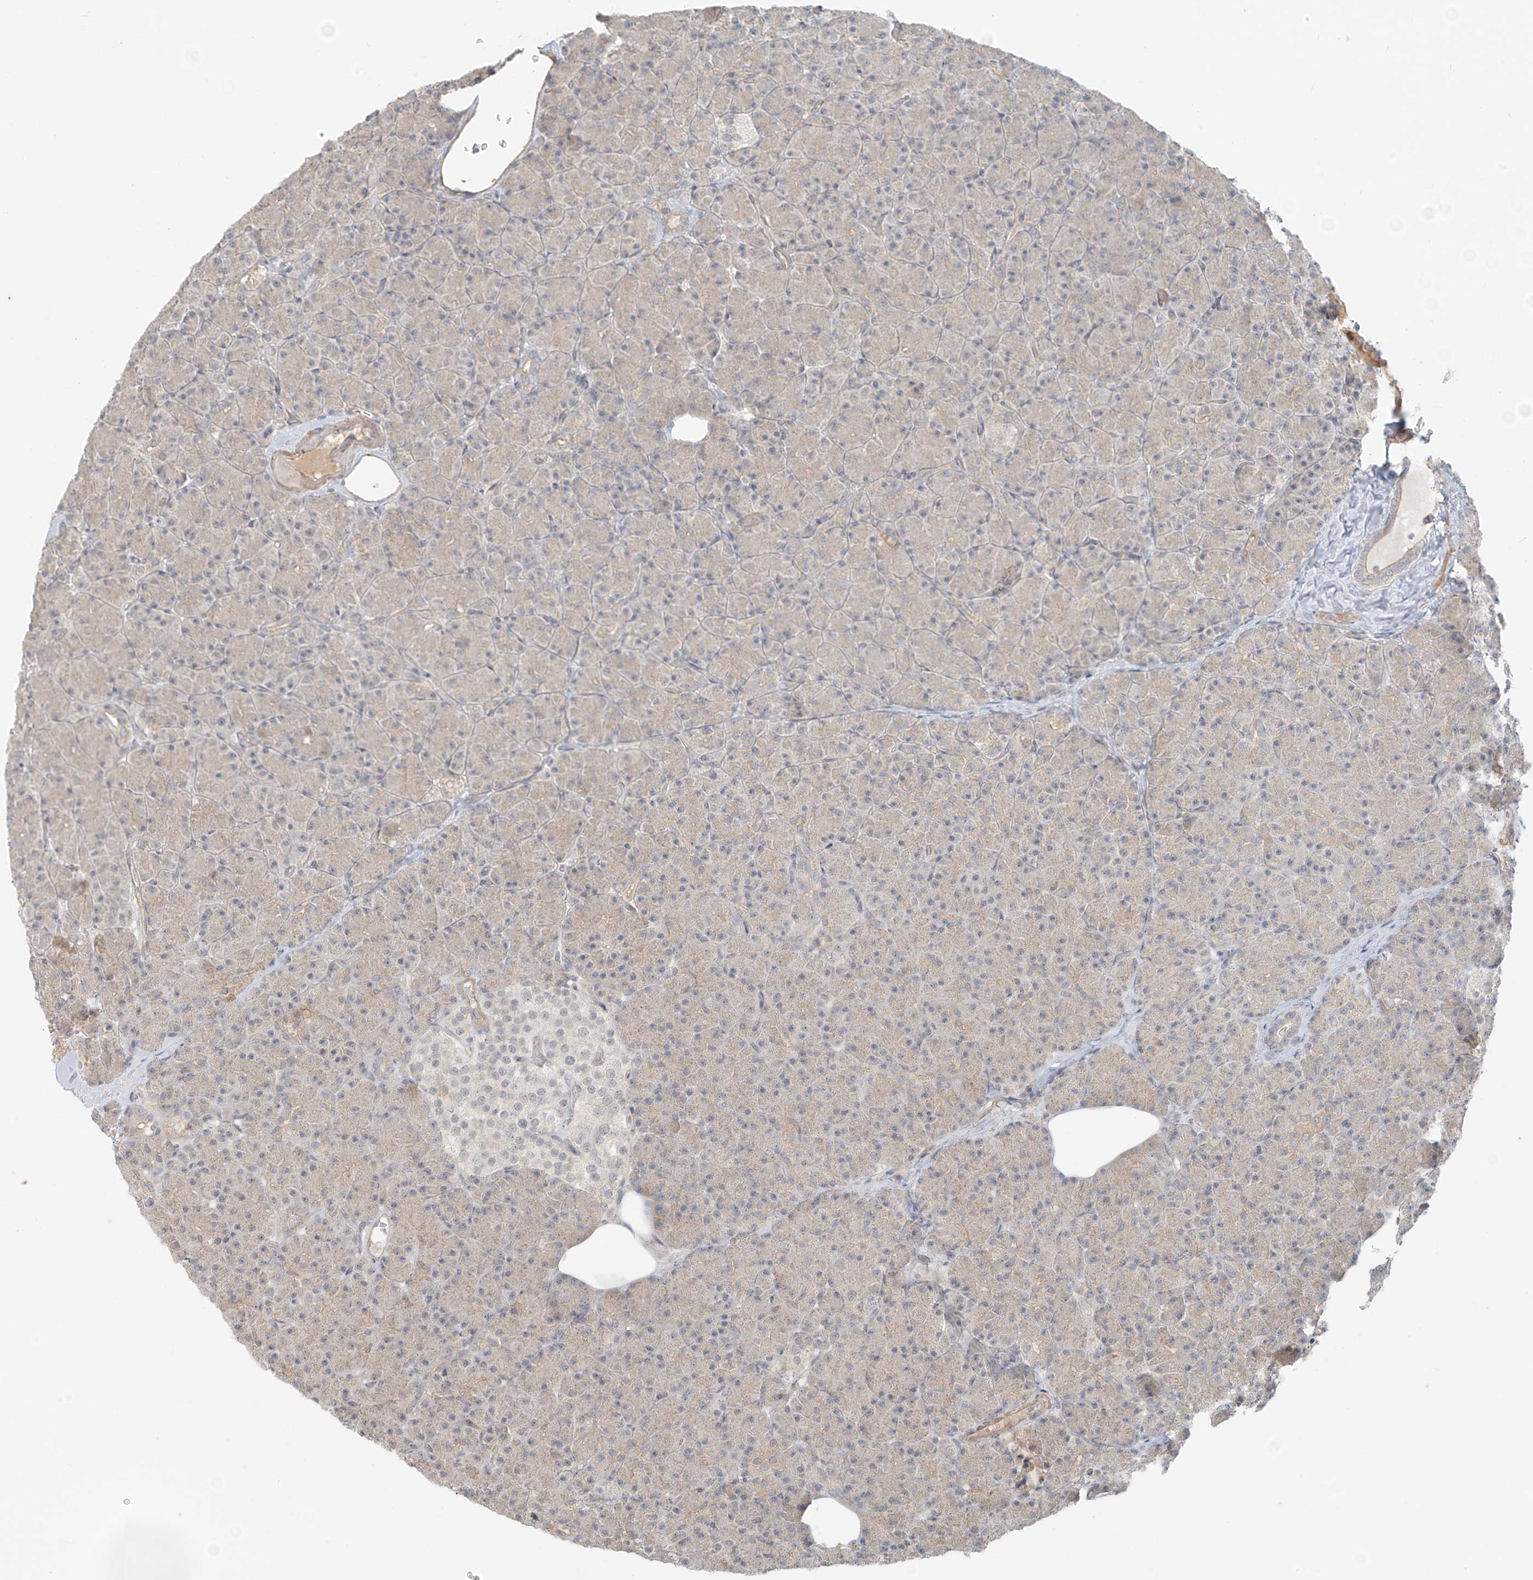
{"staining": {"intensity": "weak", "quantity": "25%-75%", "location": "cytoplasmic/membranous"}, "tissue": "pancreas", "cell_type": "Exocrine glandular cells", "image_type": "normal", "snomed": [{"axis": "morphology", "description": "Normal tissue, NOS"}, {"axis": "topography", "description": "Pancreas"}], "caption": "The micrograph reveals immunohistochemical staining of unremarkable pancreas. There is weak cytoplasmic/membranous expression is present in approximately 25%-75% of exocrine glandular cells.", "gene": "ABCD1", "patient": {"sex": "female", "age": 43}}